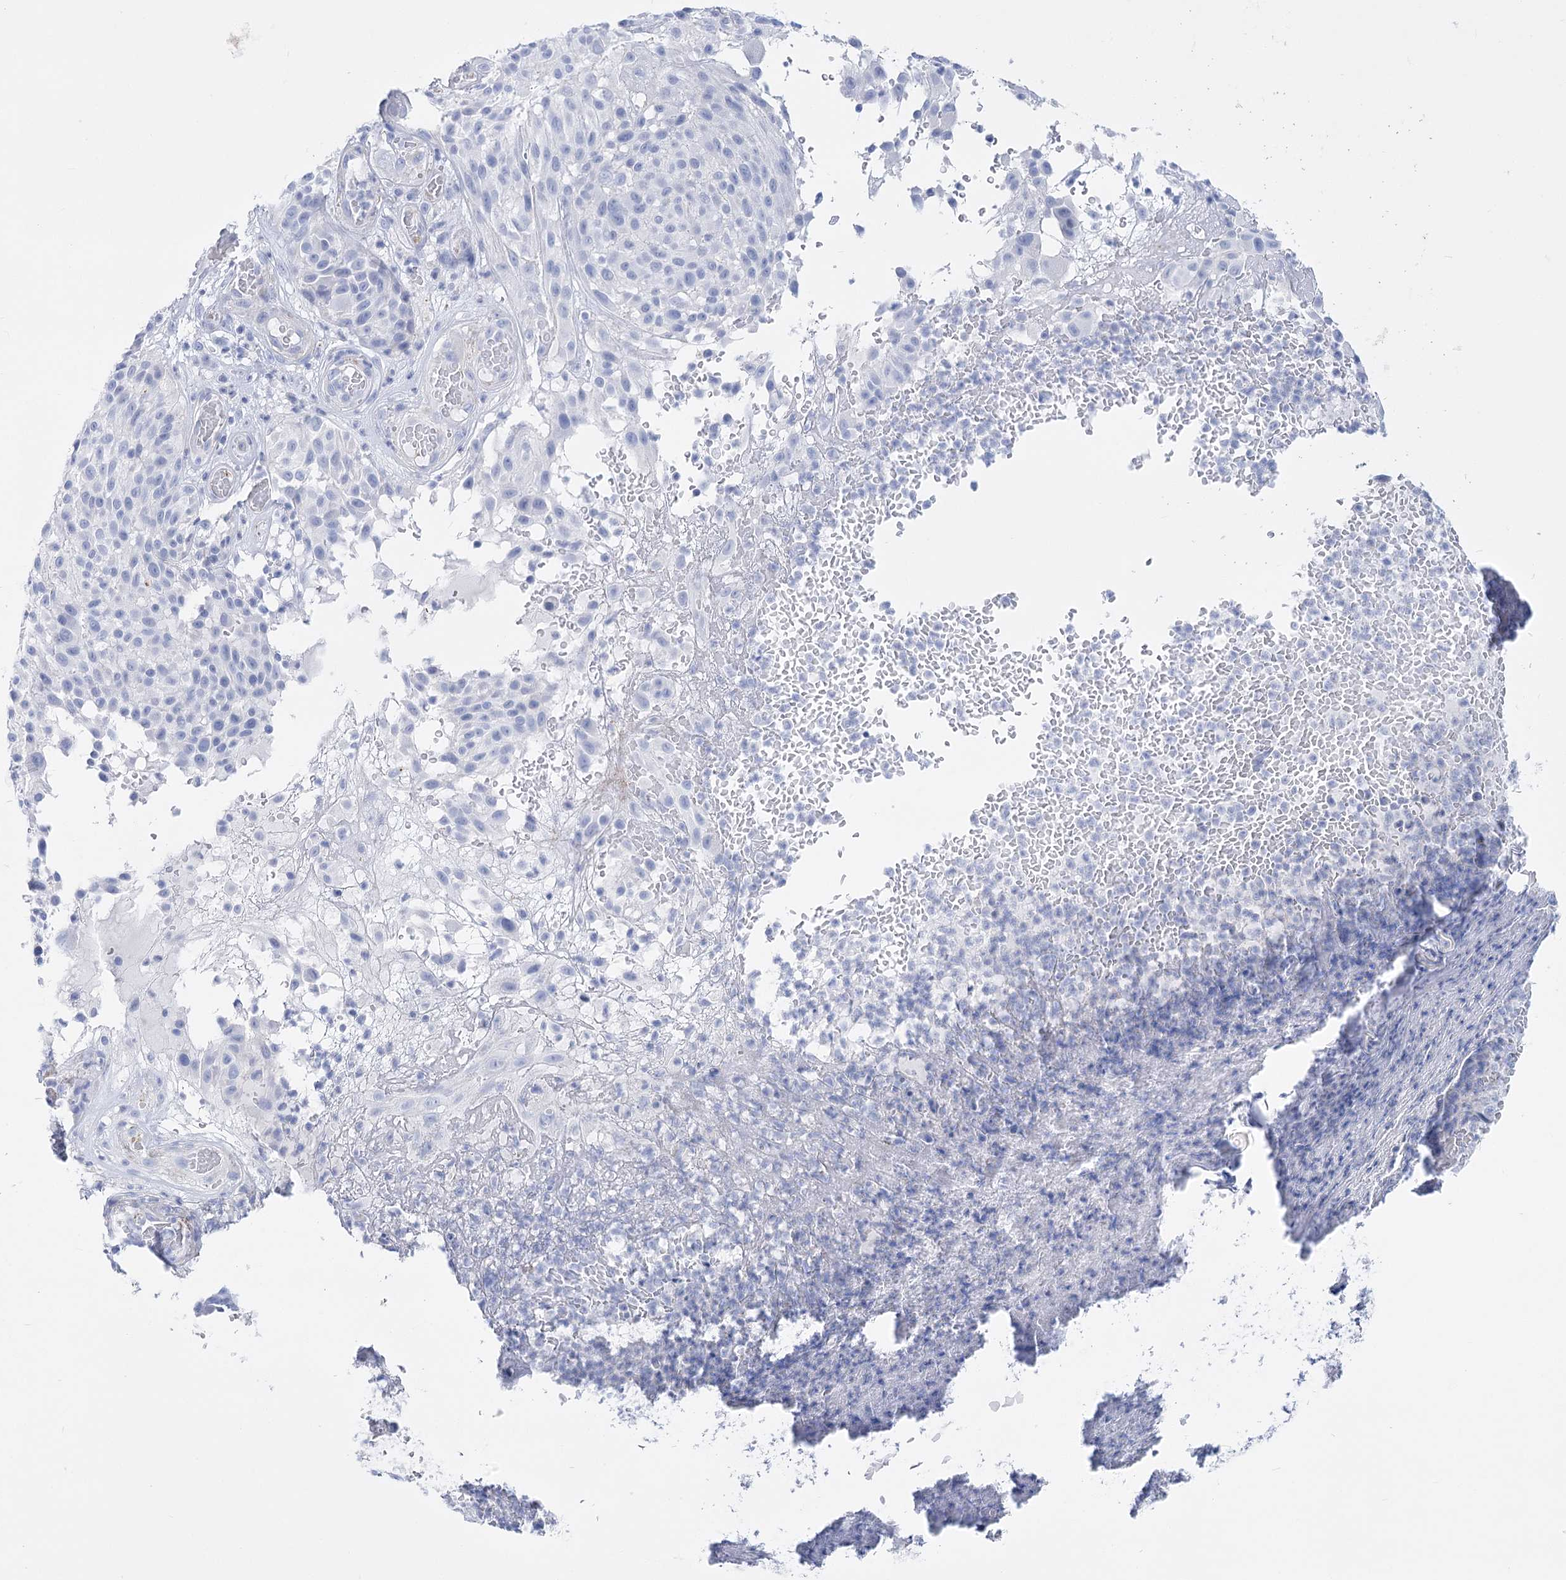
{"staining": {"intensity": "negative", "quantity": "none", "location": "none"}, "tissue": "melanoma", "cell_type": "Tumor cells", "image_type": "cancer", "snomed": [{"axis": "morphology", "description": "Malignant melanoma, NOS"}, {"axis": "topography", "description": "Skin"}], "caption": "Immunohistochemistry micrograph of neoplastic tissue: human melanoma stained with DAB displays no significant protein expression in tumor cells. Nuclei are stained in blue.", "gene": "PCDHA1", "patient": {"sex": "male", "age": 83}}